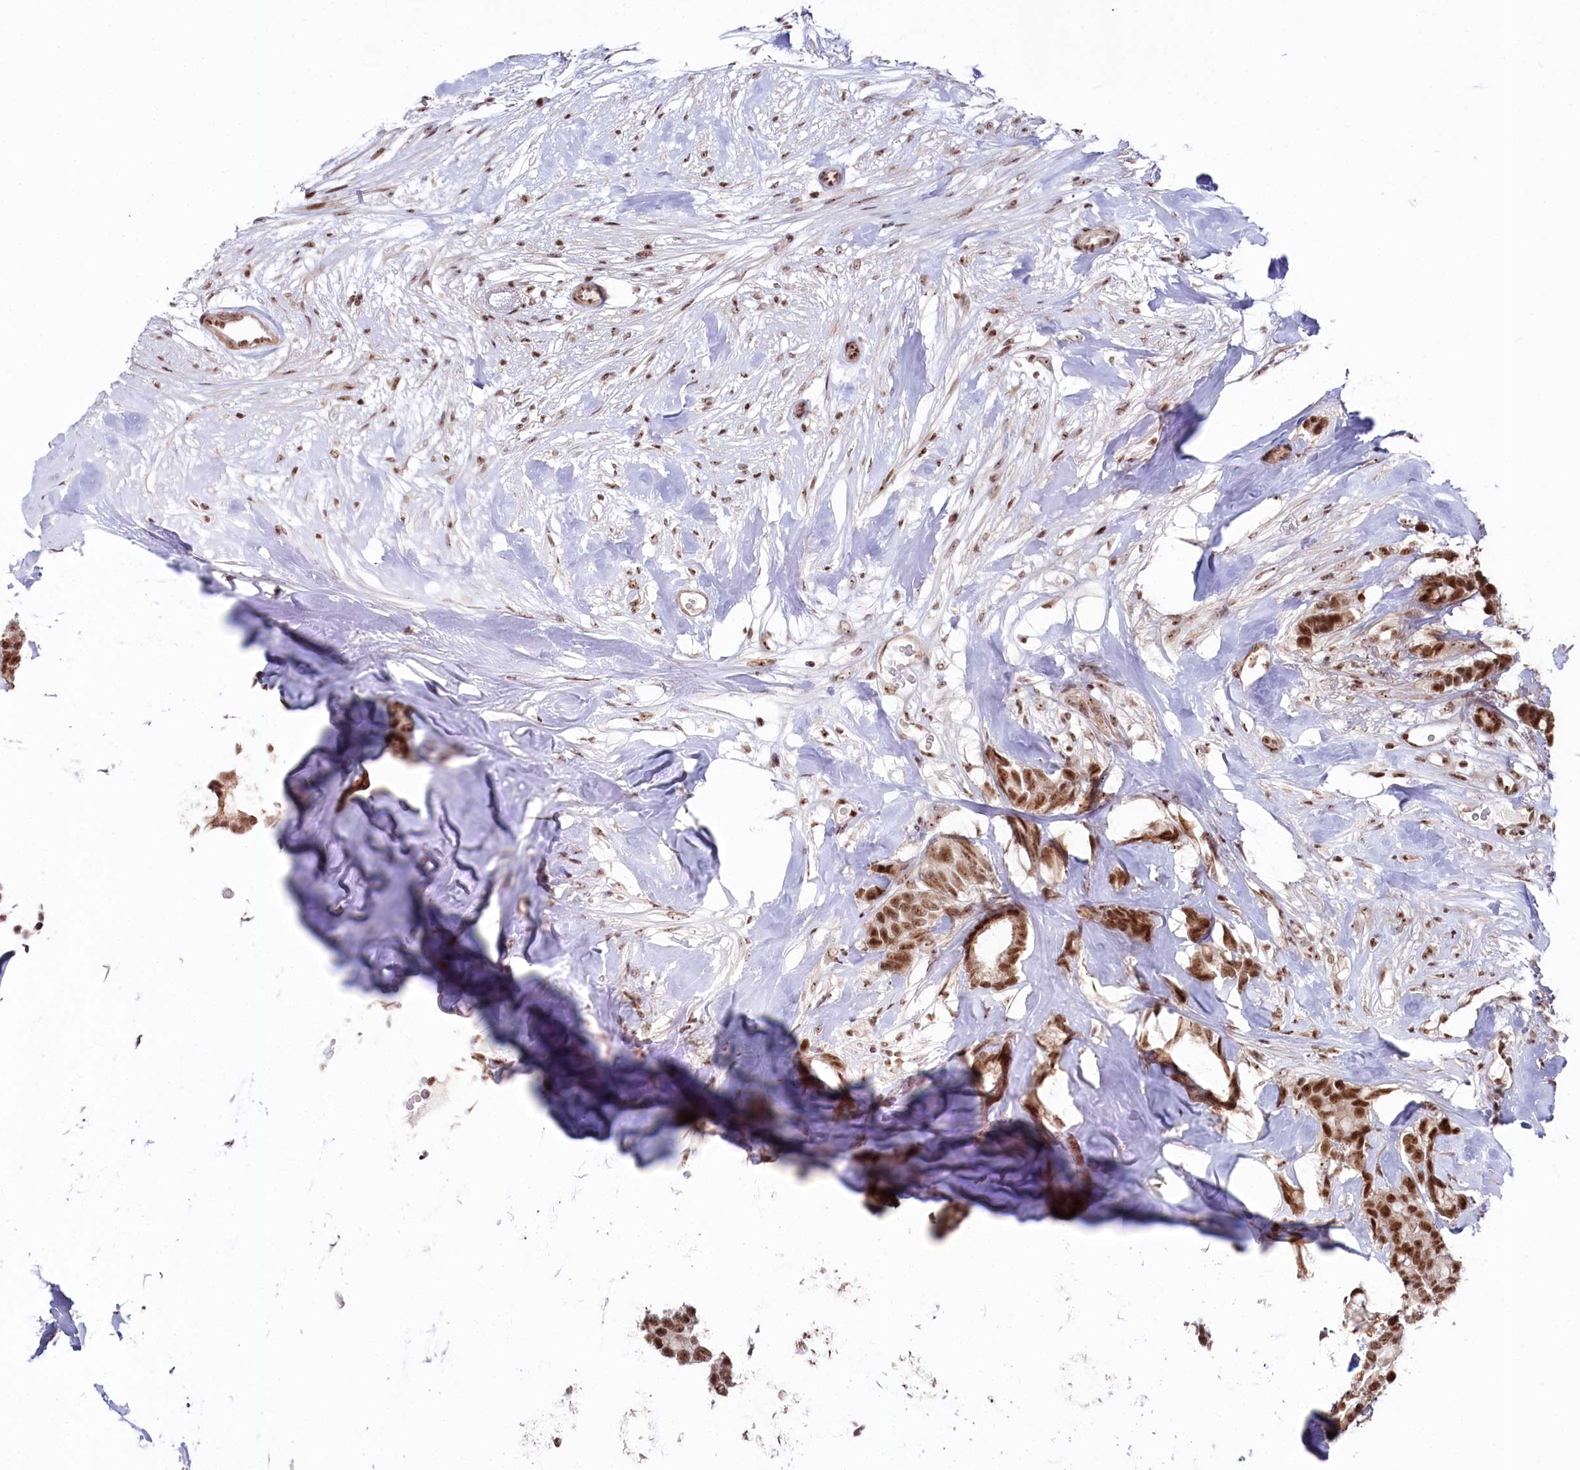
{"staining": {"intensity": "moderate", "quantity": ">75%", "location": "nuclear"}, "tissue": "breast cancer", "cell_type": "Tumor cells", "image_type": "cancer", "snomed": [{"axis": "morphology", "description": "Duct carcinoma"}, {"axis": "topography", "description": "Breast"}], "caption": "Immunohistochemistry of human breast invasive ductal carcinoma exhibits medium levels of moderate nuclear staining in approximately >75% of tumor cells.", "gene": "POLR2H", "patient": {"sex": "female", "age": 87}}